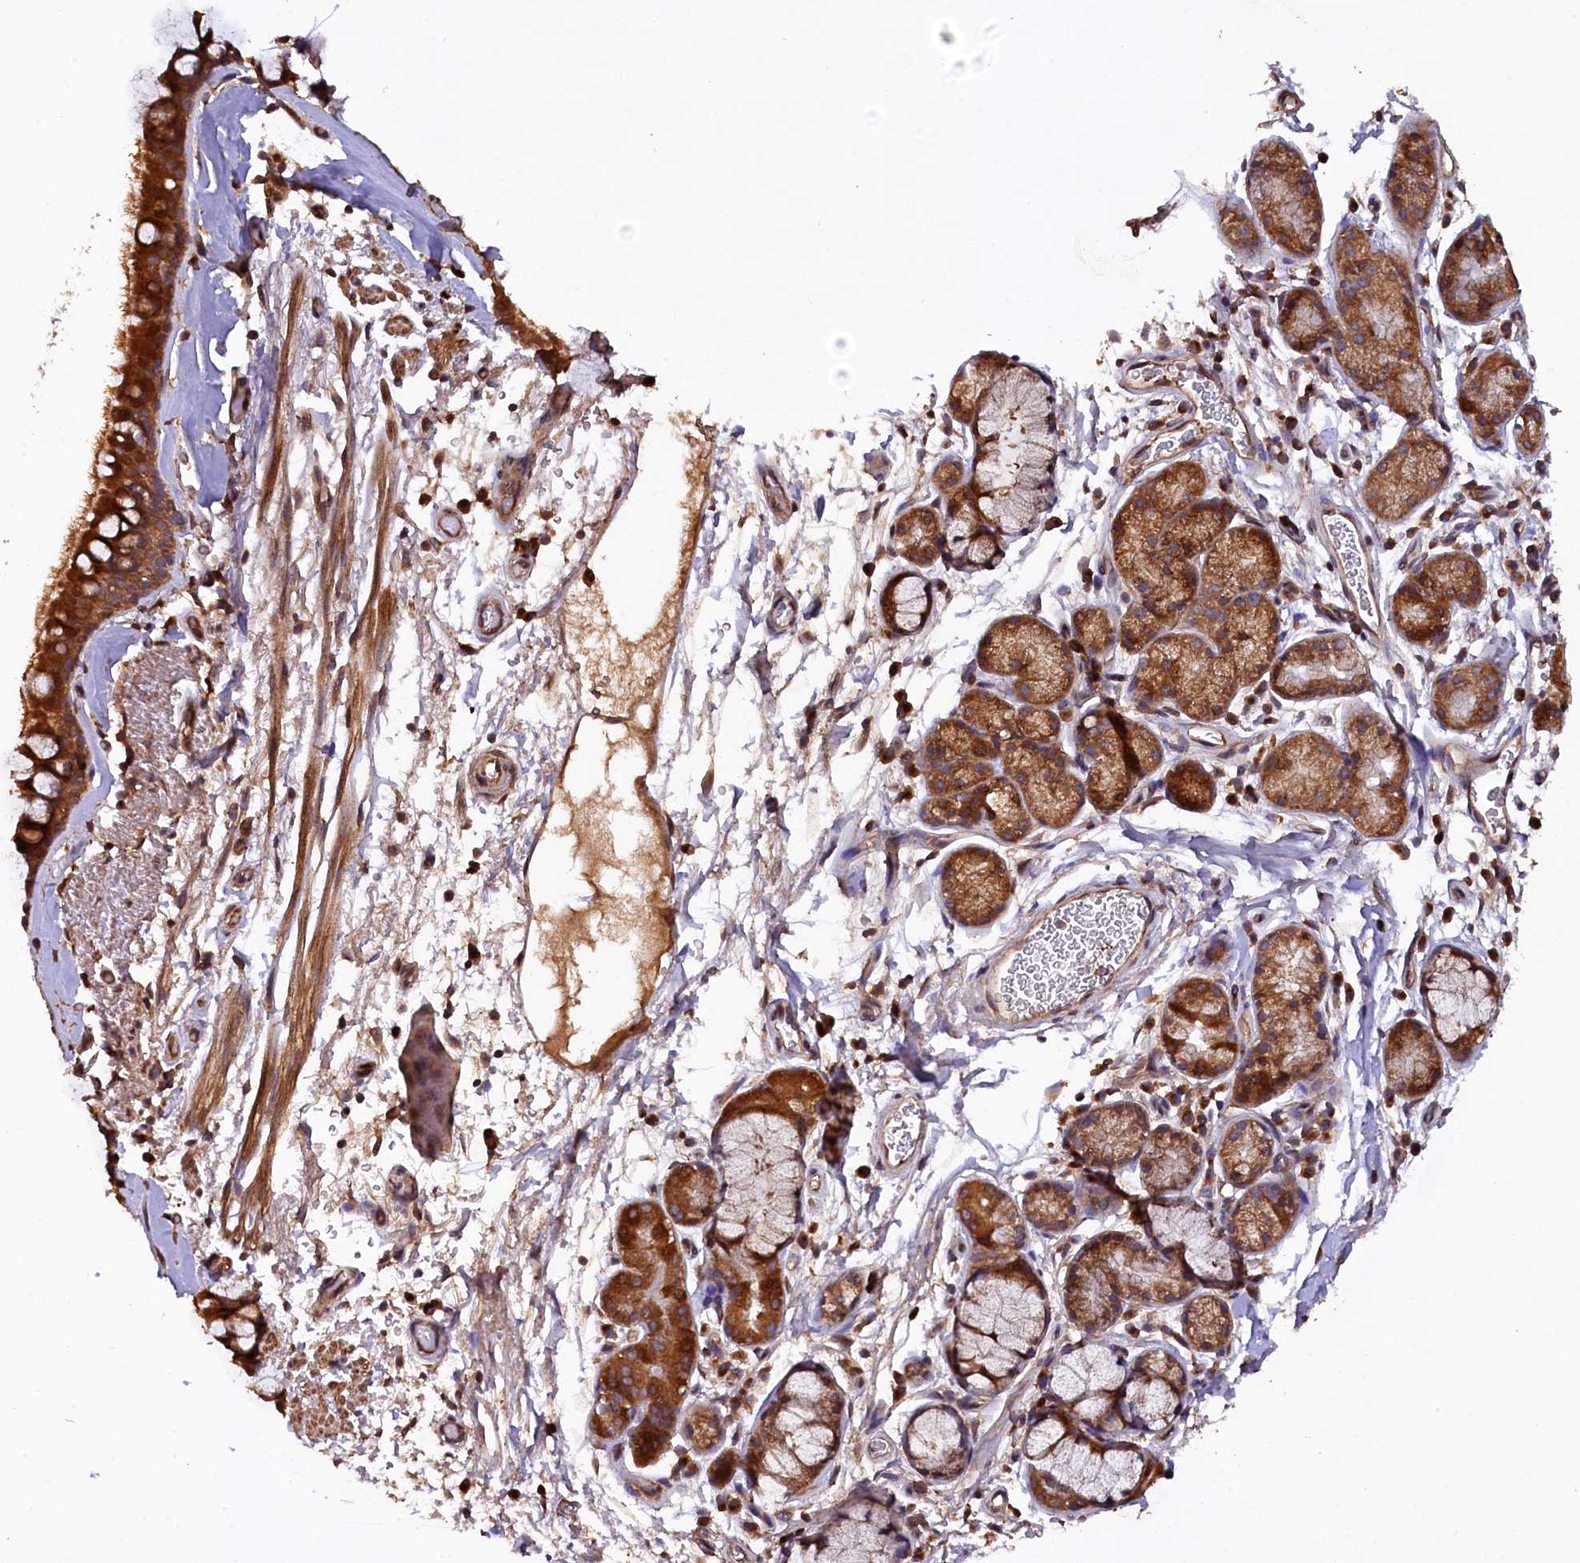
{"staining": {"intensity": "strong", "quantity": ">75%", "location": "cytoplasmic/membranous"}, "tissue": "bronchus", "cell_type": "Respiratory epithelial cells", "image_type": "normal", "snomed": [{"axis": "morphology", "description": "Normal tissue, NOS"}, {"axis": "topography", "description": "Bronchus"}], "caption": "Unremarkable bronchus displays strong cytoplasmic/membranous staining in approximately >75% of respiratory epithelial cells.", "gene": "KLC2", "patient": {"sex": "male", "age": 65}}